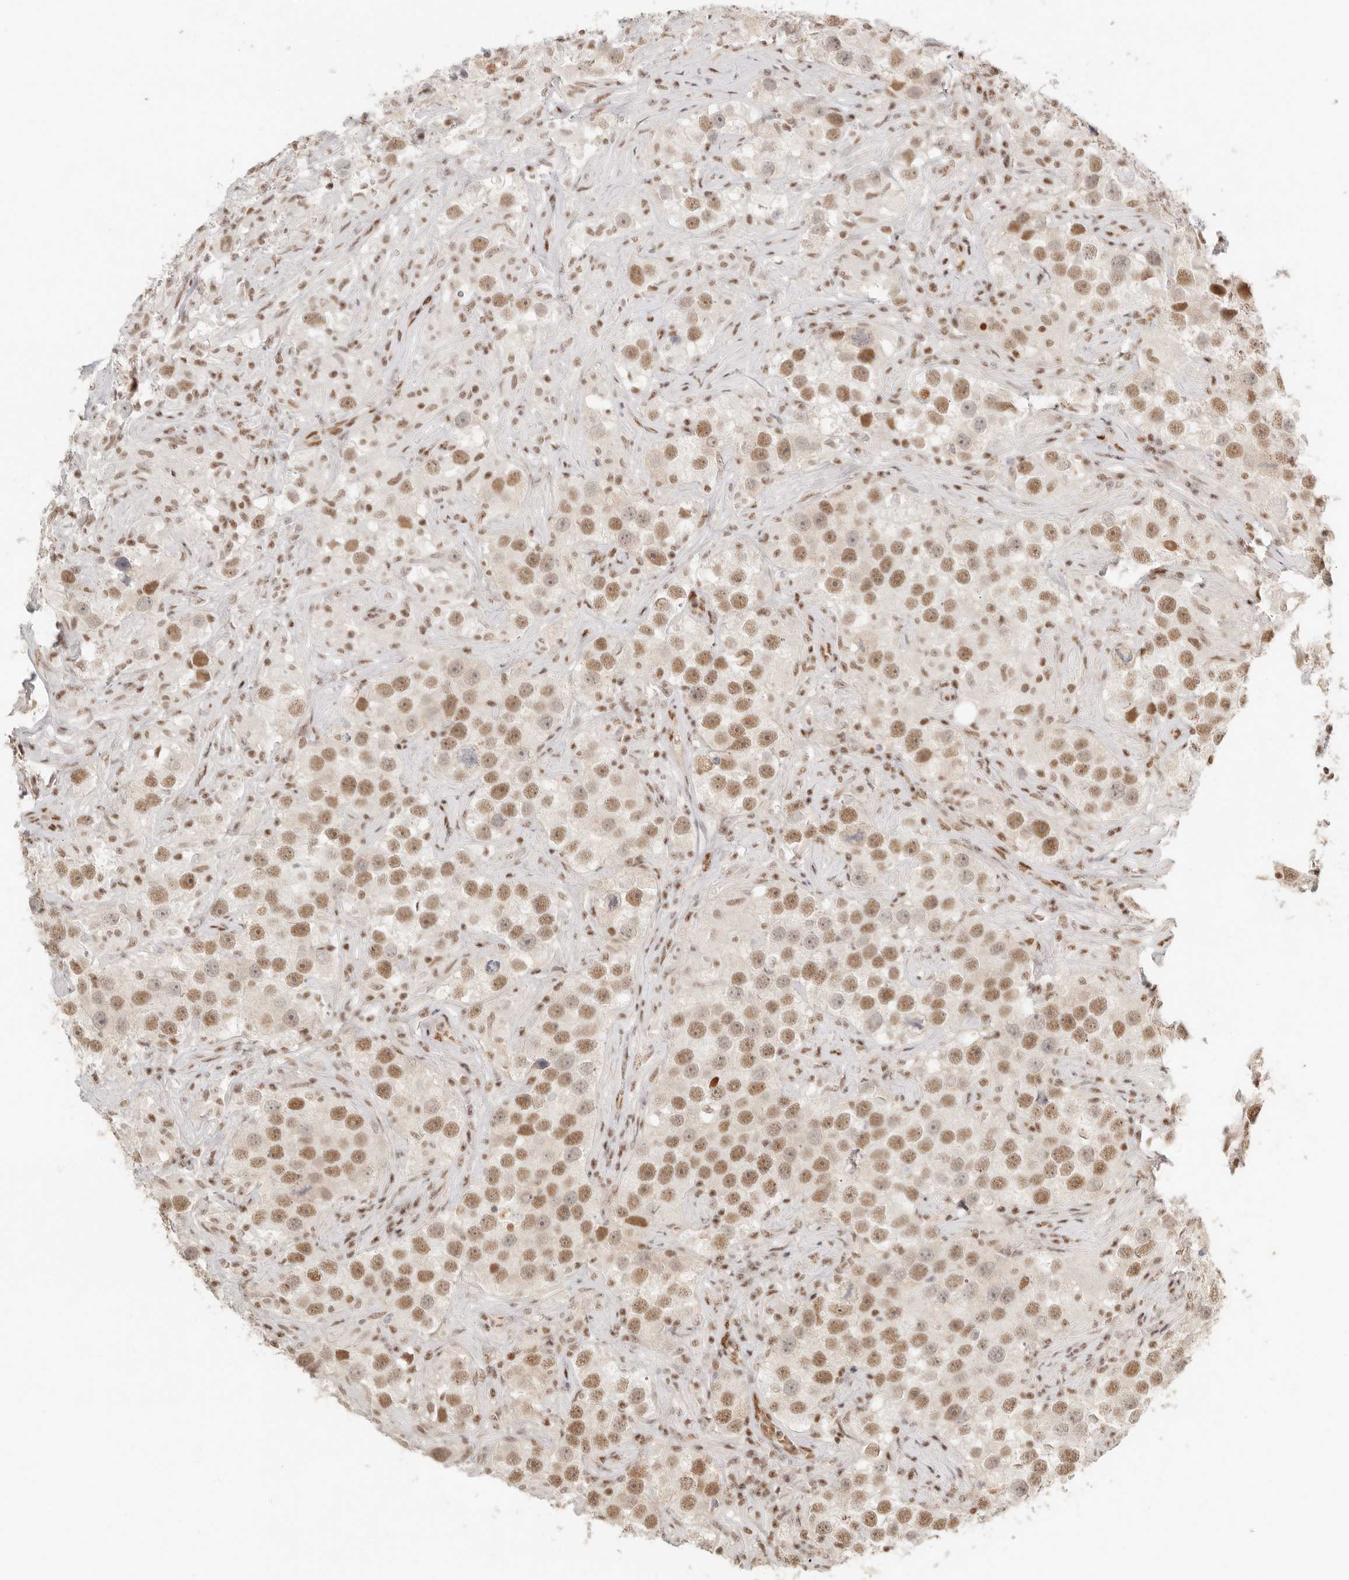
{"staining": {"intensity": "moderate", "quantity": ">75%", "location": "nuclear"}, "tissue": "testis cancer", "cell_type": "Tumor cells", "image_type": "cancer", "snomed": [{"axis": "morphology", "description": "Seminoma, NOS"}, {"axis": "topography", "description": "Testis"}], "caption": "Human testis cancer stained for a protein (brown) reveals moderate nuclear positive expression in about >75% of tumor cells.", "gene": "GABPA", "patient": {"sex": "male", "age": 49}}